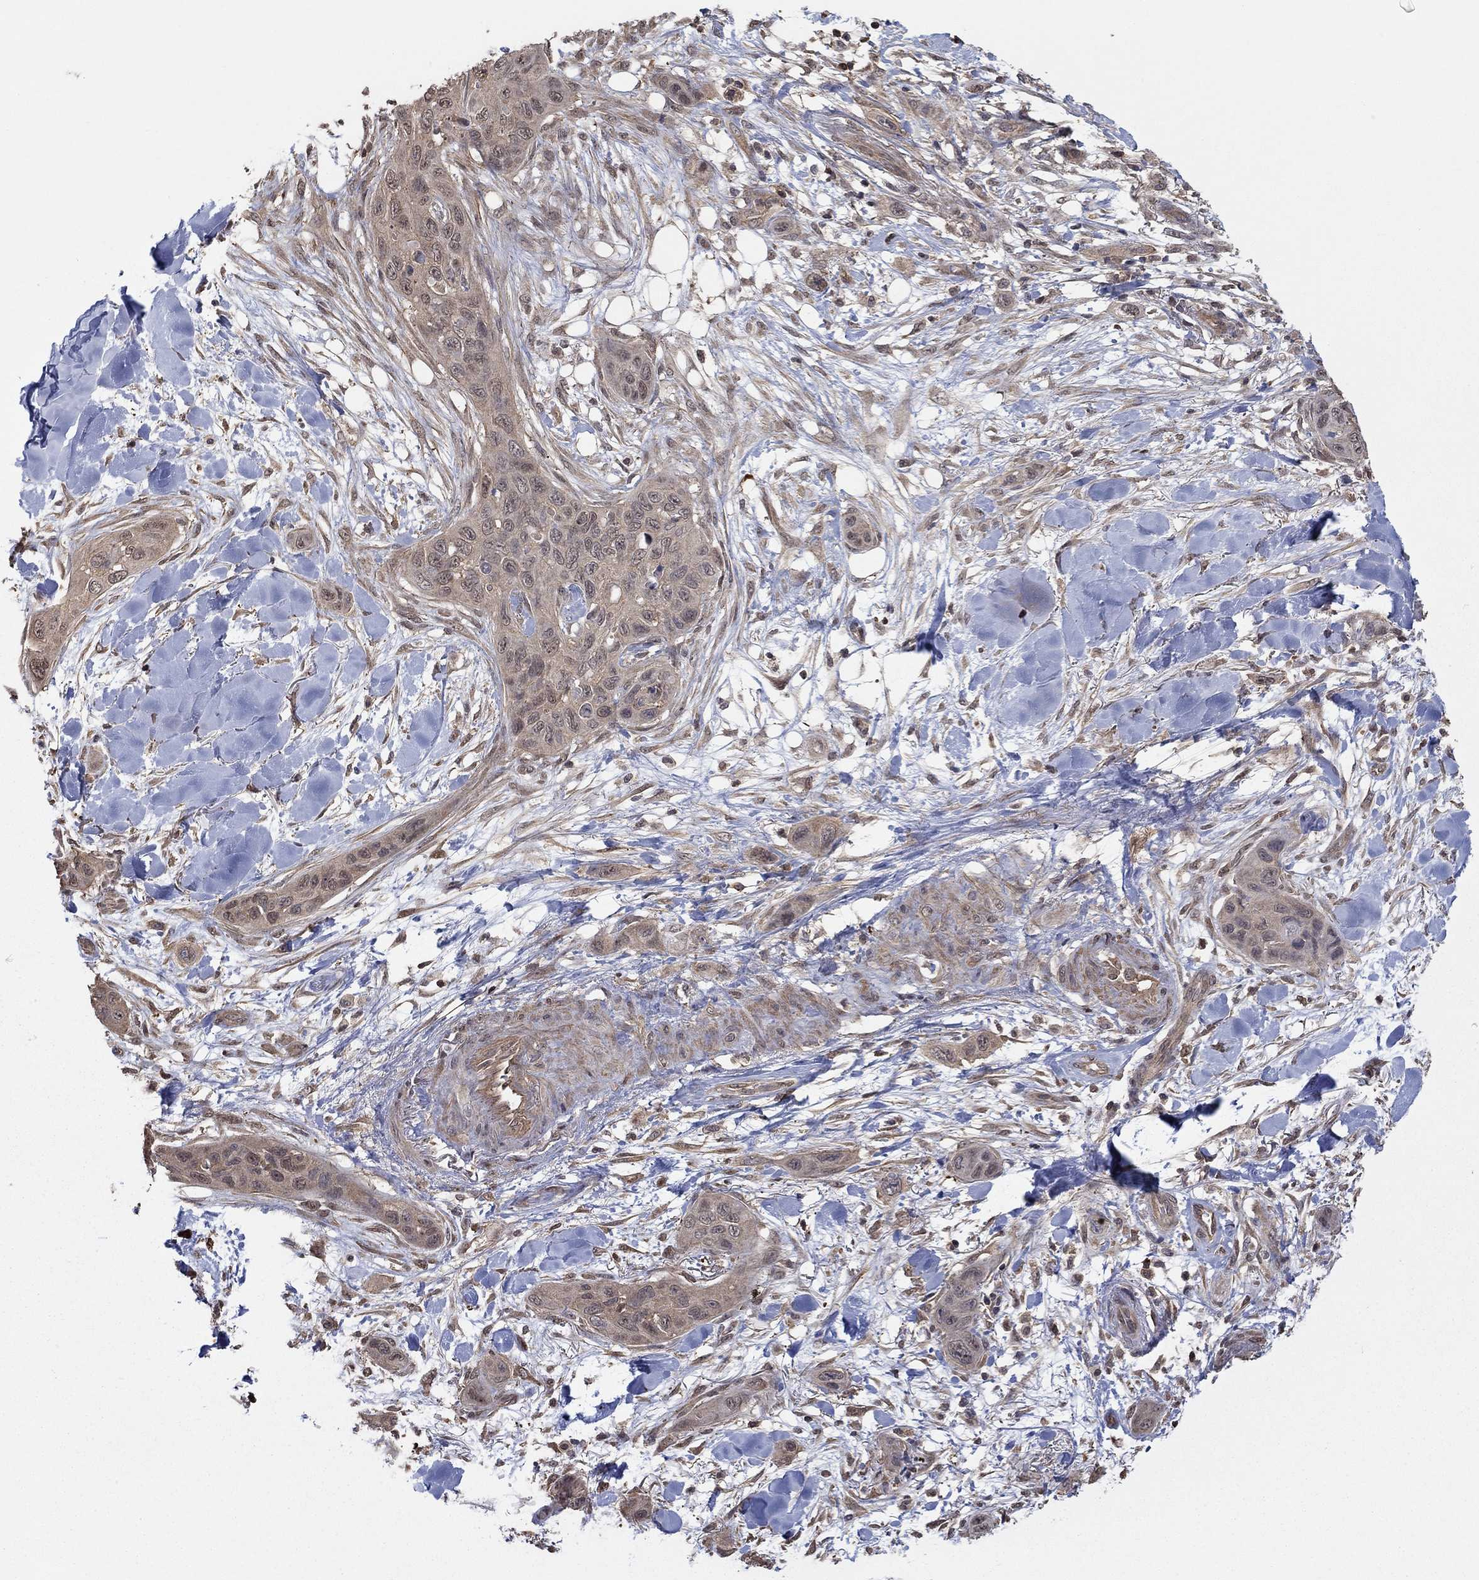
{"staining": {"intensity": "weak", "quantity": ">75%", "location": "cytoplasmic/membranous"}, "tissue": "skin cancer", "cell_type": "Tumor cells", "image_type": "cancer", "snomed": [{"axis": "morphology", "description": "Squamous cell carcinoma, NOS"}, {"axis": "topography", "description": "Skin"}], "caption": "A low amount of weak cytoplasmic/membranous staining is present in about >75% of tumor cells in skin cancer (squamous cell carcinoma) tissue. The protein is stained brown, and the nuclei are stained in blue (DAB (3,3'-diaminobenzidine) IHC with brightfield microscopy, high magnification).", "gene": "RNF114", "patient": {"sex": "male", "age": 78}}